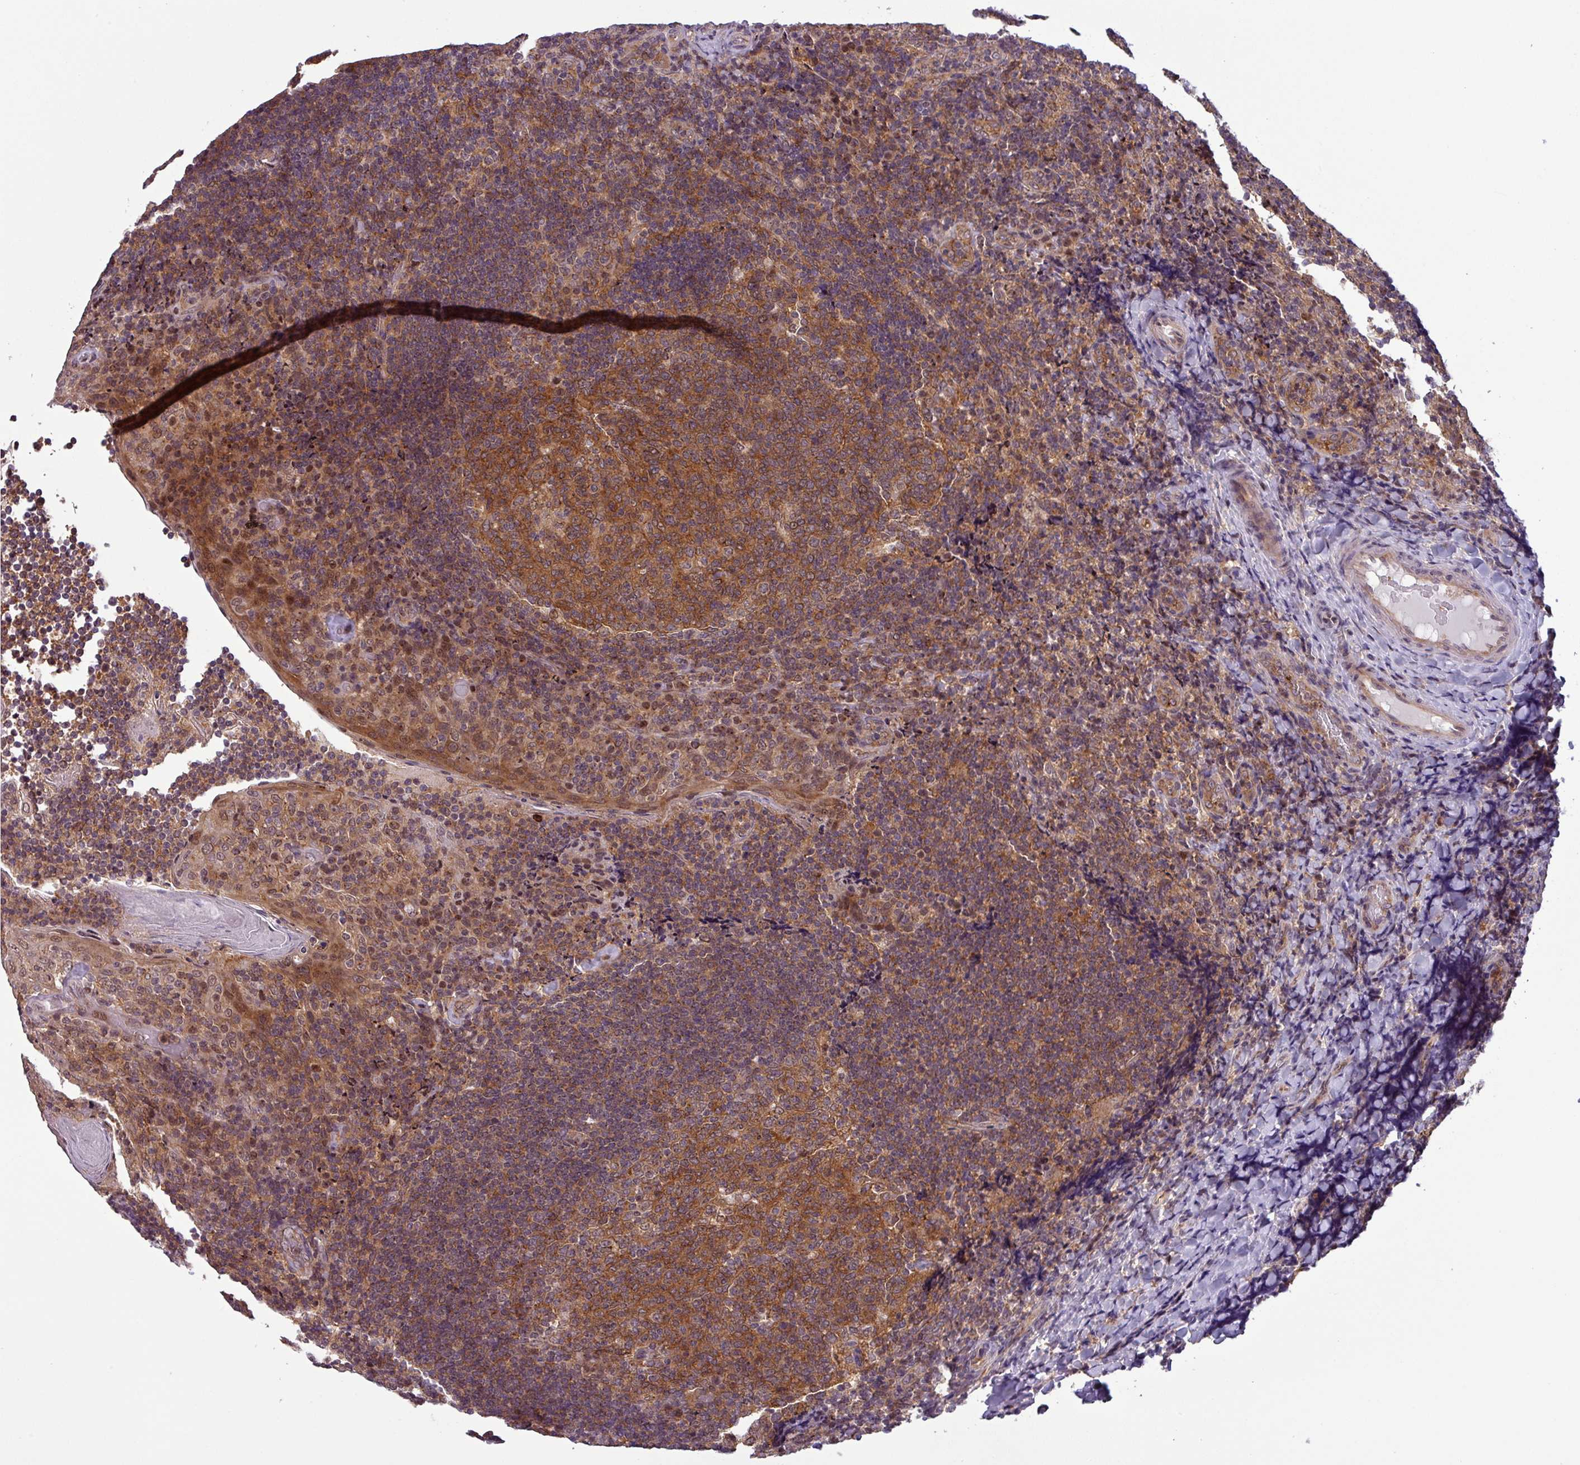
{"staining": {"intensity": "moderate", "quantity": ">75%", "location": "cytoplasmic/membranous"}, "tissue": "tonsil", "cell_type": "Germinal center cells", "image_type": "normal", "snomed": [{"axis": "morphology", "description": "Normal tissue, NOS"}, {"axis": "topography", "description": "Tonsil"}], "caption": "This image displays IHC staining of normal tonsil, with medium moderate cytoplasmic/membranous expression in about >75% of germinal center cells.", "gene": "NPFFR1", "patient": {"sex": "female", "age": 10}}